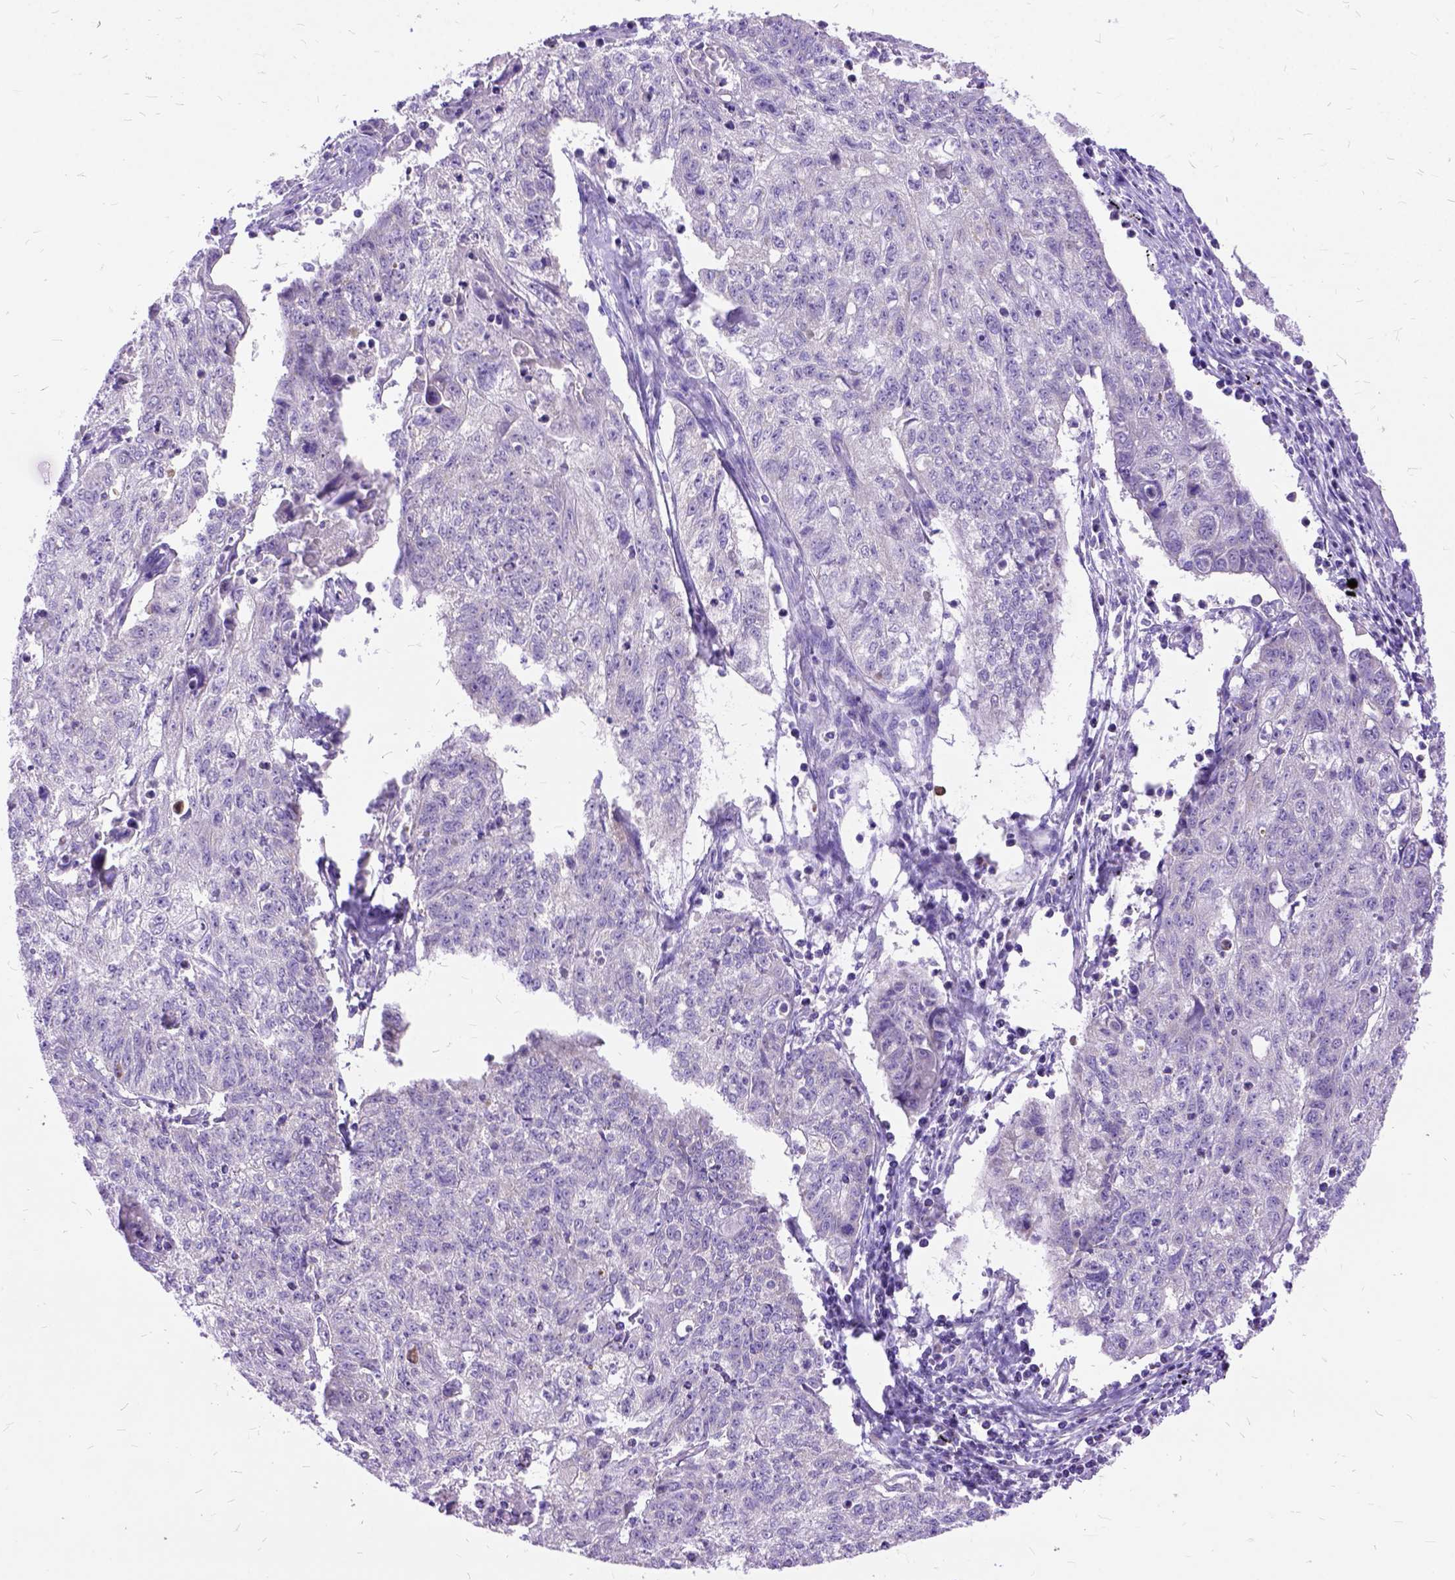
{"staining": {"intensity": "negative", "quantity": "none", "location": "none"}, "tissue": "lung cancer", "cell_type": "Tumor cells", "image_type": "cancer", "snomed": [{"axis": "morphology", "description": "Normal morphology"}, {"axis": "morphology", "description": "Aneuploidy"}, {"axis": "morphology", "description": "Squamous cell carcinoma, NOS"}, {"axis": "topography", "description": "Lymph node"}, {"axis": "topography", "description": "Lung"}], "caption": "The image demonstrates no significant staining in tumor cells of lung squamous cell carcinoma.", "gene": "CTAG2", "patient": {"sex": "female", "age": 76}}